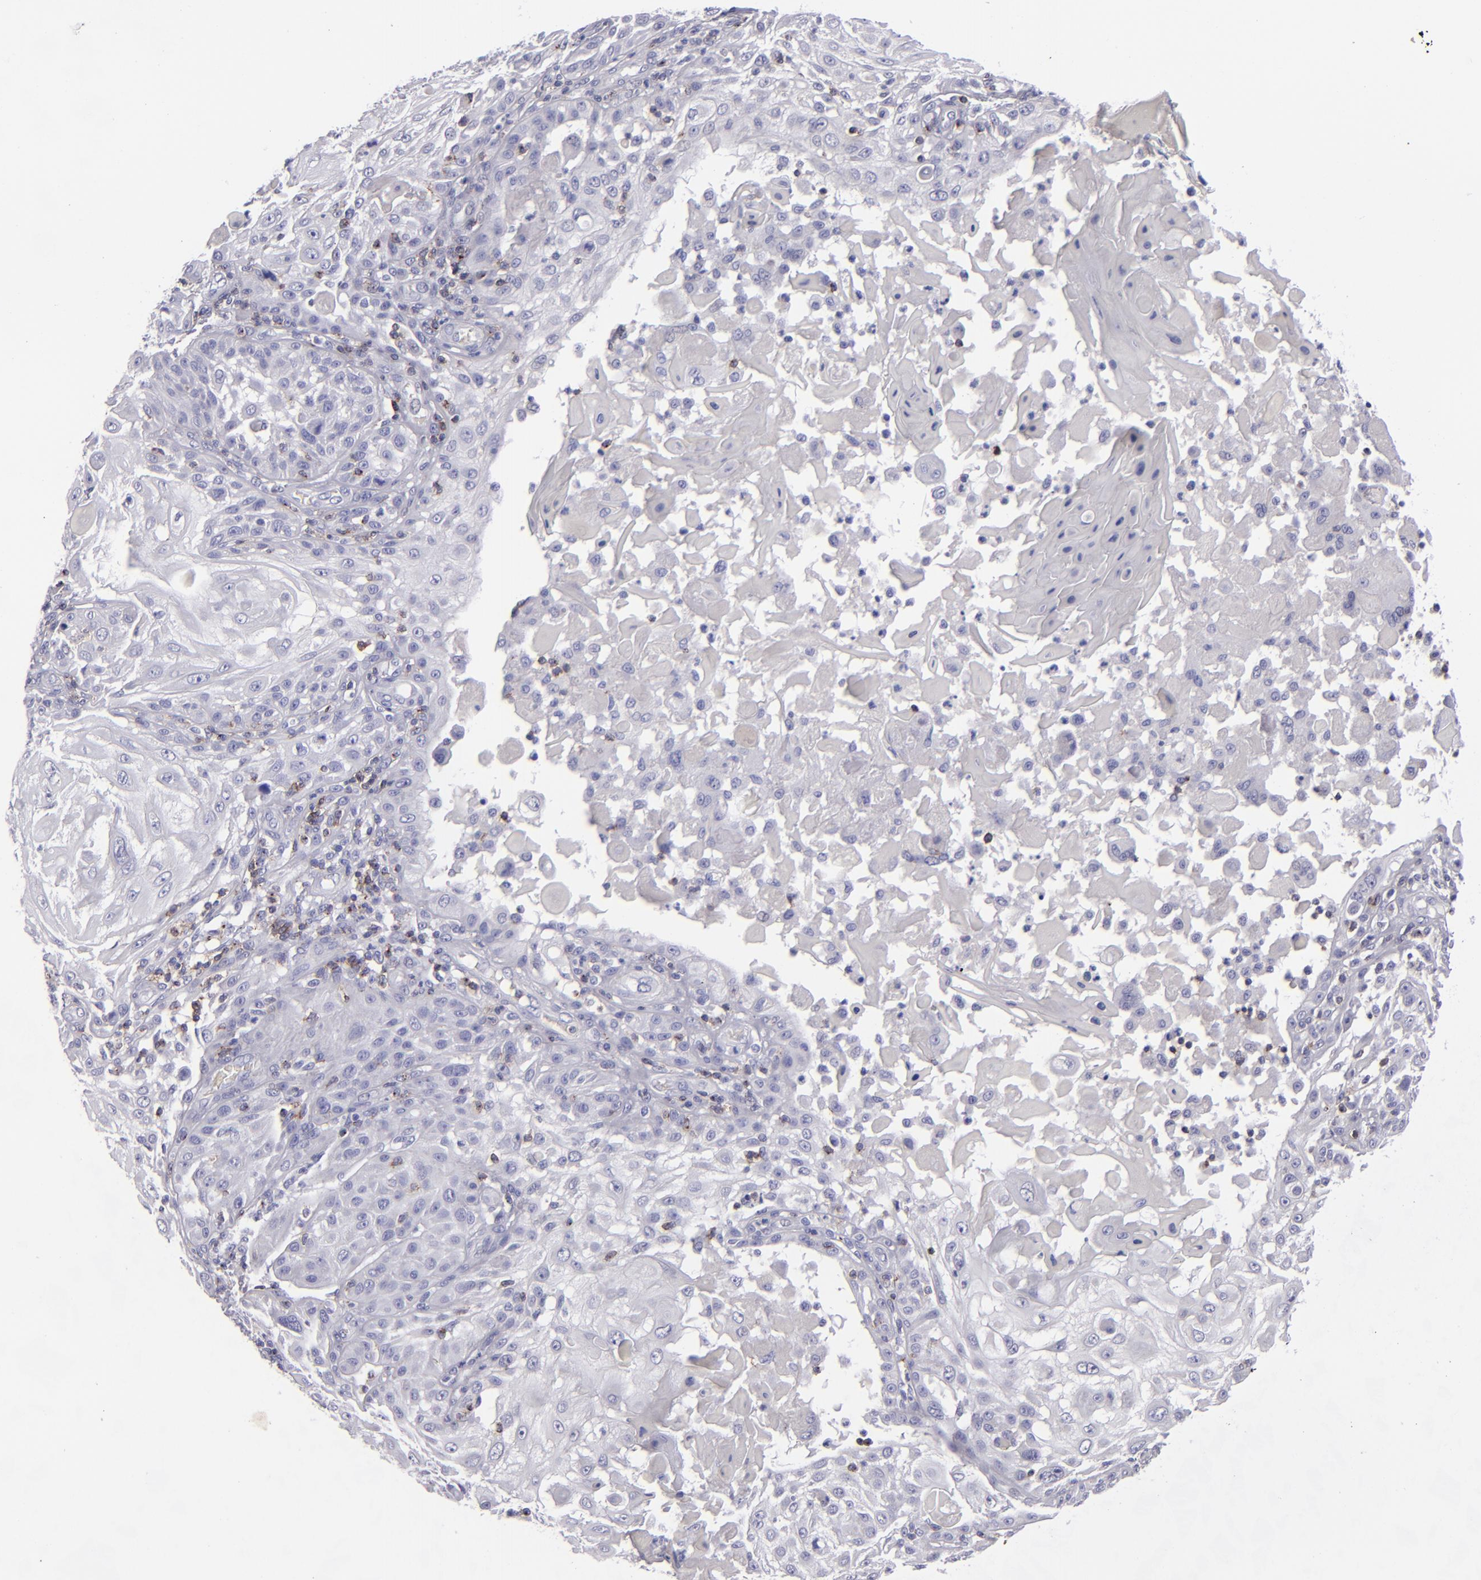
{"staining": {"intensity": "negative", "quantity": "none", "location": "none"}, "tissue": "skin cancer", "cell_type": "Tumor cells", "image_type": "cancer", "snomed": [{"axis": "morphology", "description": "Squamous cell carcinoma, NOS"}, {"axis": "topography", "description": "Skin"}], "caption": "Immunohistochemistry of human squamous cell carcinoma (skin) displays no positivity in tumor cells. Brightfield microscopy of IHC stained with DAB (brown) and hematoxylin (blue), captured at high magnification.", "gene": "CD2", "patient": {"sex": "female", "age": 89}}